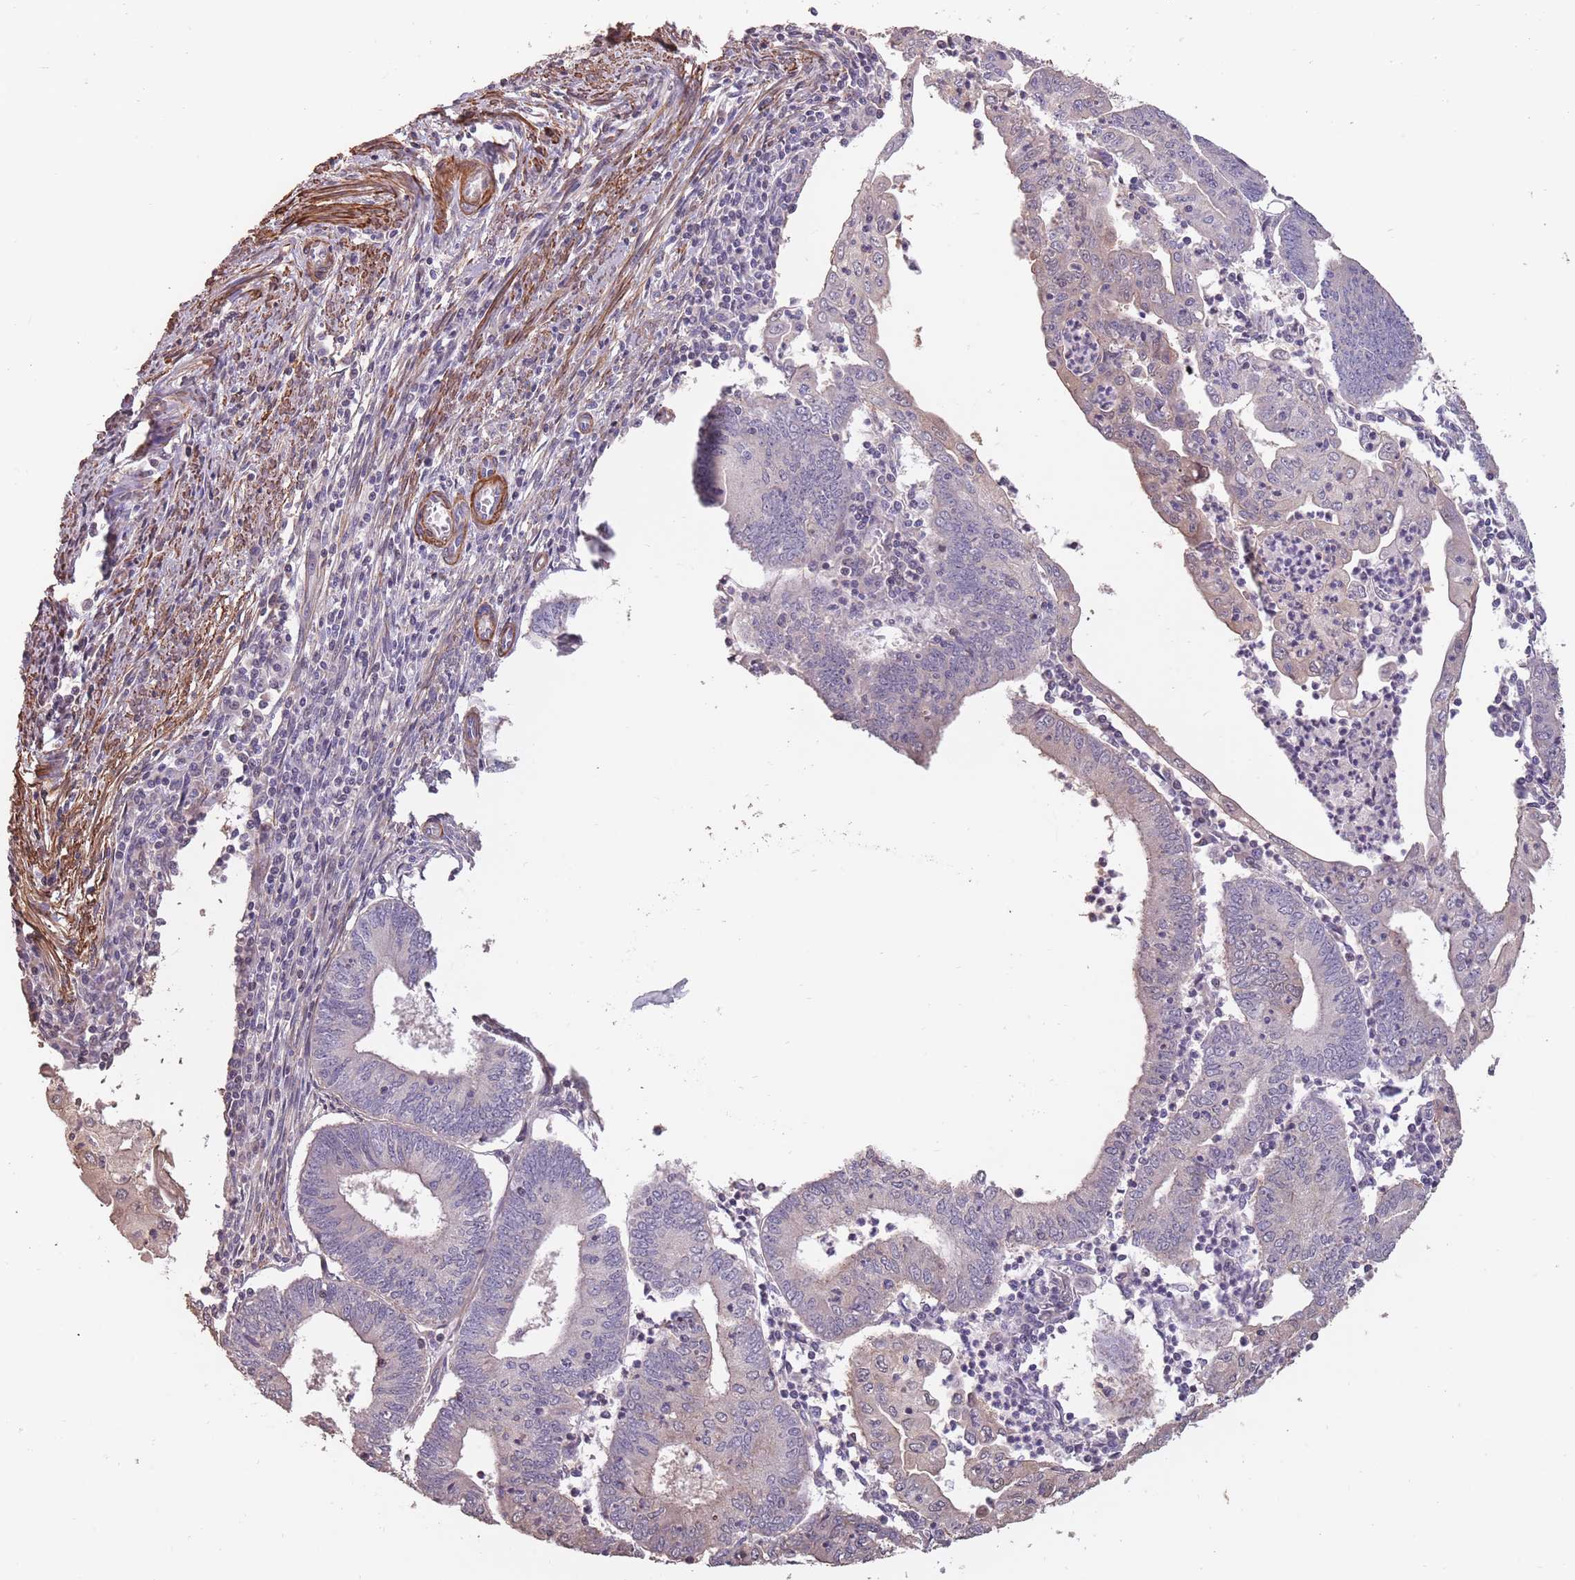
{"staining": {"intensity": "weak", "quantity": "<25%", "location": "cytoplasmic/membranous"}, "tissue": "endometrial cancer", "cell_type": "Tumor cells", "image_type": "cancer", "snomed": [{"axis": "morphology", "description": "Adenocarcinoma, NOS"}, {"axis": "topography", "description": "Endometrium"}], "caption": "The photomicrograph shows no staining of tumor cells in endometrial cancer (adenocarcinoma).", "gene": "NLRC4", "patient": {"sex": "female", "age": 60}}